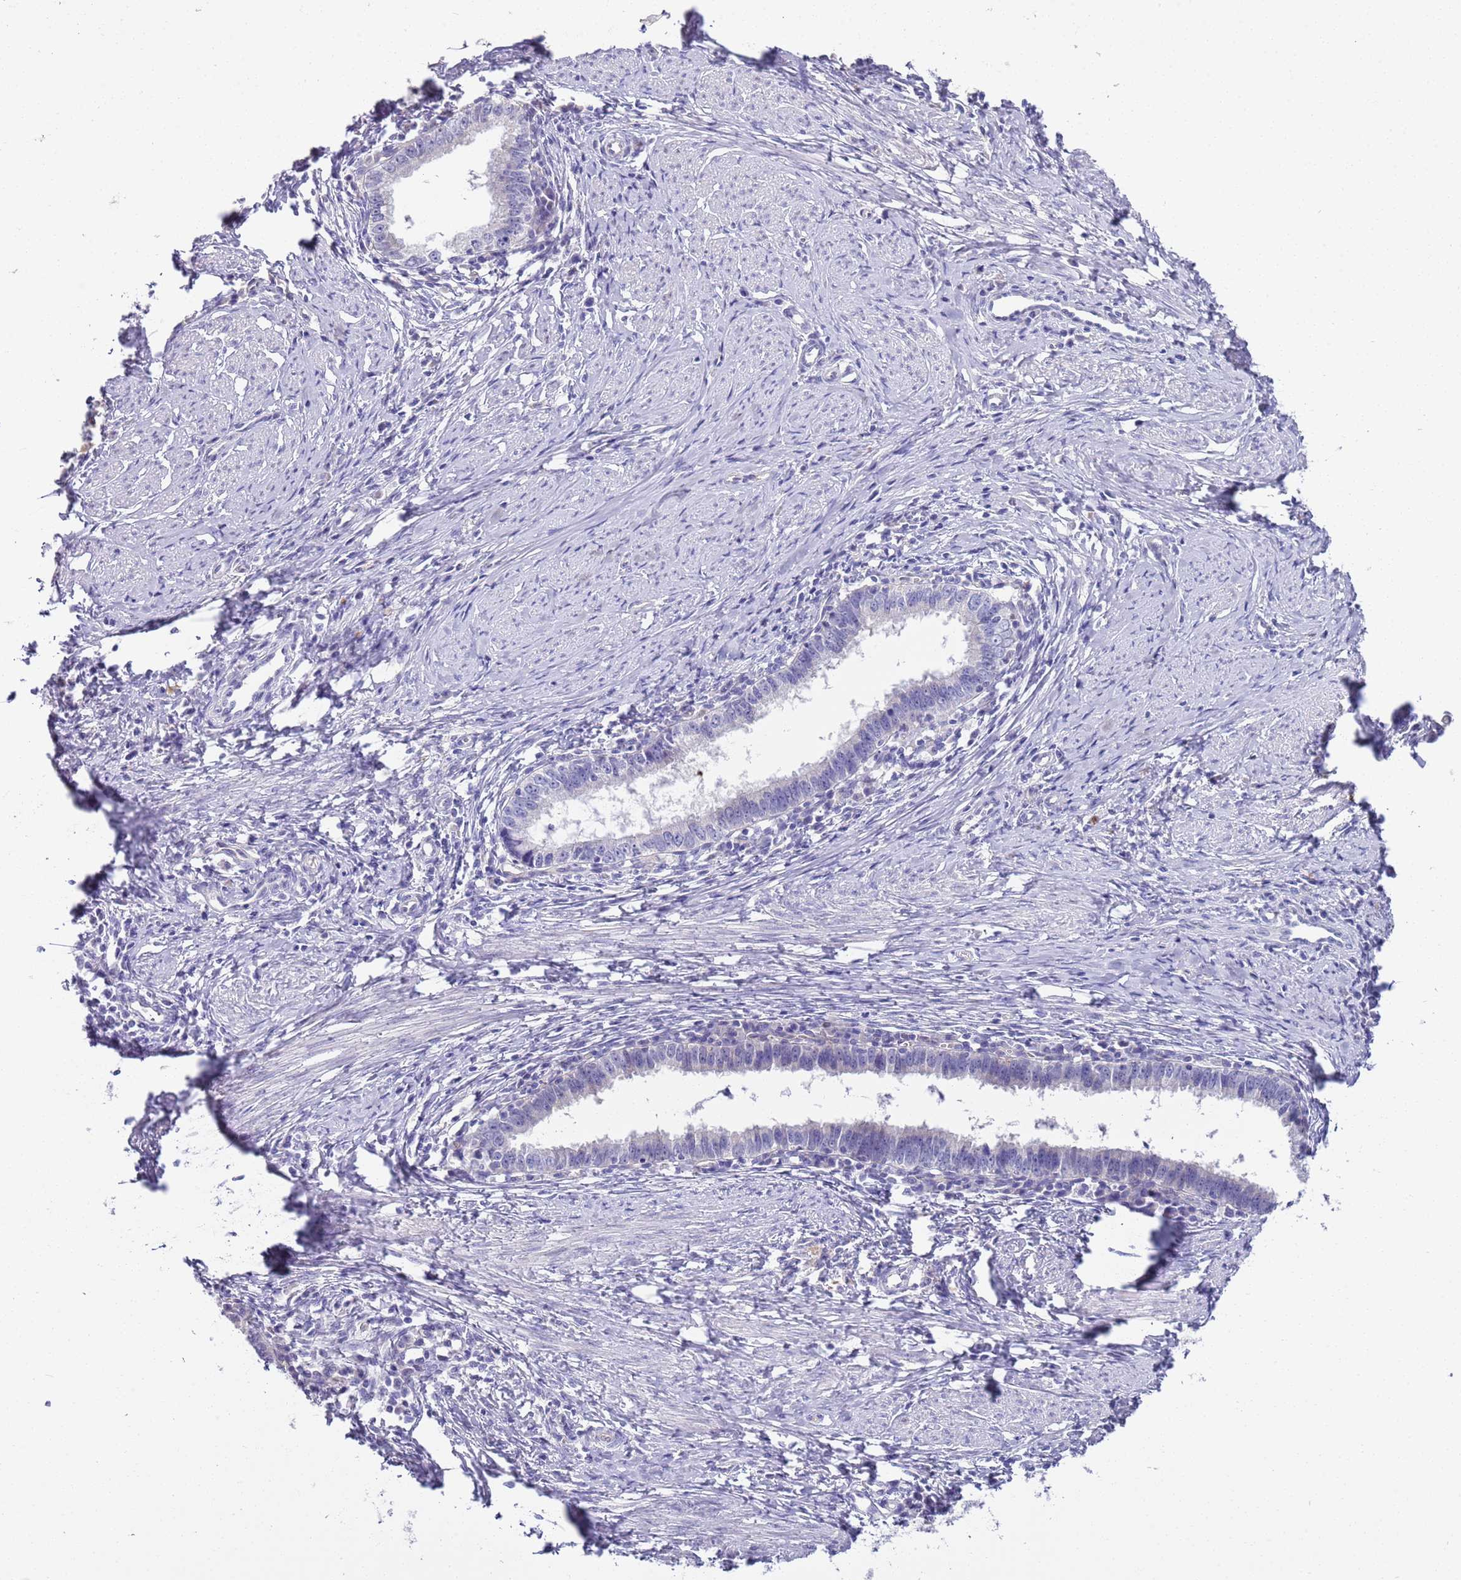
{"staining": {"intensity": "negative", "quantity": "none", "location": "none"}, "tissue": "cervical cancer", "cell_type": "Tumor cells", "image_type": "cancer", "snomed": [{"axis": "morphology", "description": "Adenocarcinoma, NOS"}, {"axis": "topography", "description": "Cervix"}], "caption": "Human cervical adenocarcinoma stained for a protein using immunohistochemistry displays no positivity in tumor cells.", "gene": "BRMS1L", "patient": {"sex": "female", "age": 36}}